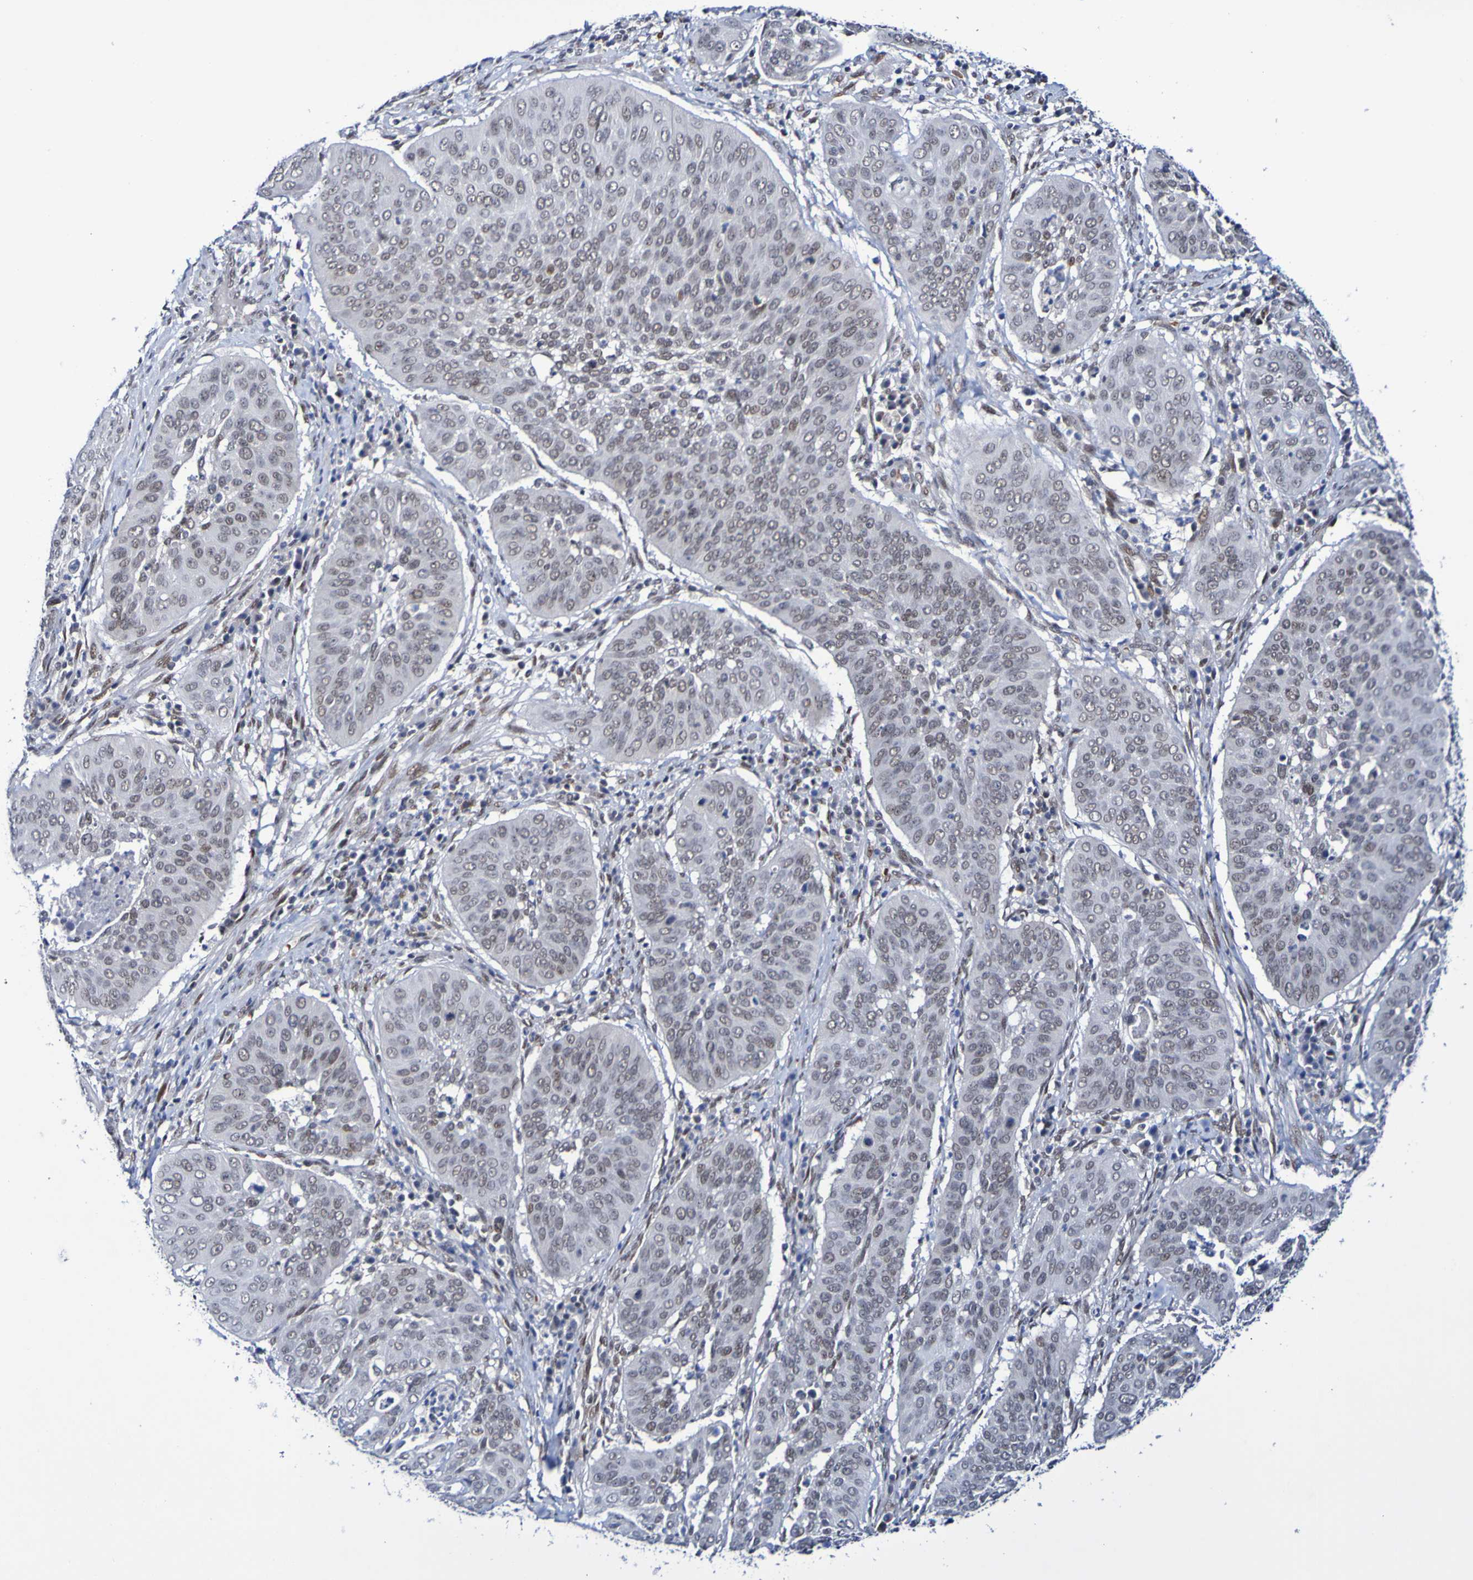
{"staining": {"intensity": "moderate", "quantity": "<25%", "location": "nuclear"}, "tissue": "cervical cancer", "cell_type": "Tumor cells", "image_type": "cancer", "snomed": [{"axis": "morphology", "description": "Normal tissue, NOS"}, {"axis": "morphology", "description": "Squamous cell carcinoma, NOS"}, {"axis": "topography", "description": "Cervix"}], "caption": "High-magnification brightfield microscopy of squamous cell carcinoma (cervical) stained with DAB (brown) and counterstained with hematoxylin (blue). tumor cells exhibit moderate nuclear positivity is seen in about<25% of cells.", "gene": "PCGF1", "patient": {"sex": "female", "age": 39}}